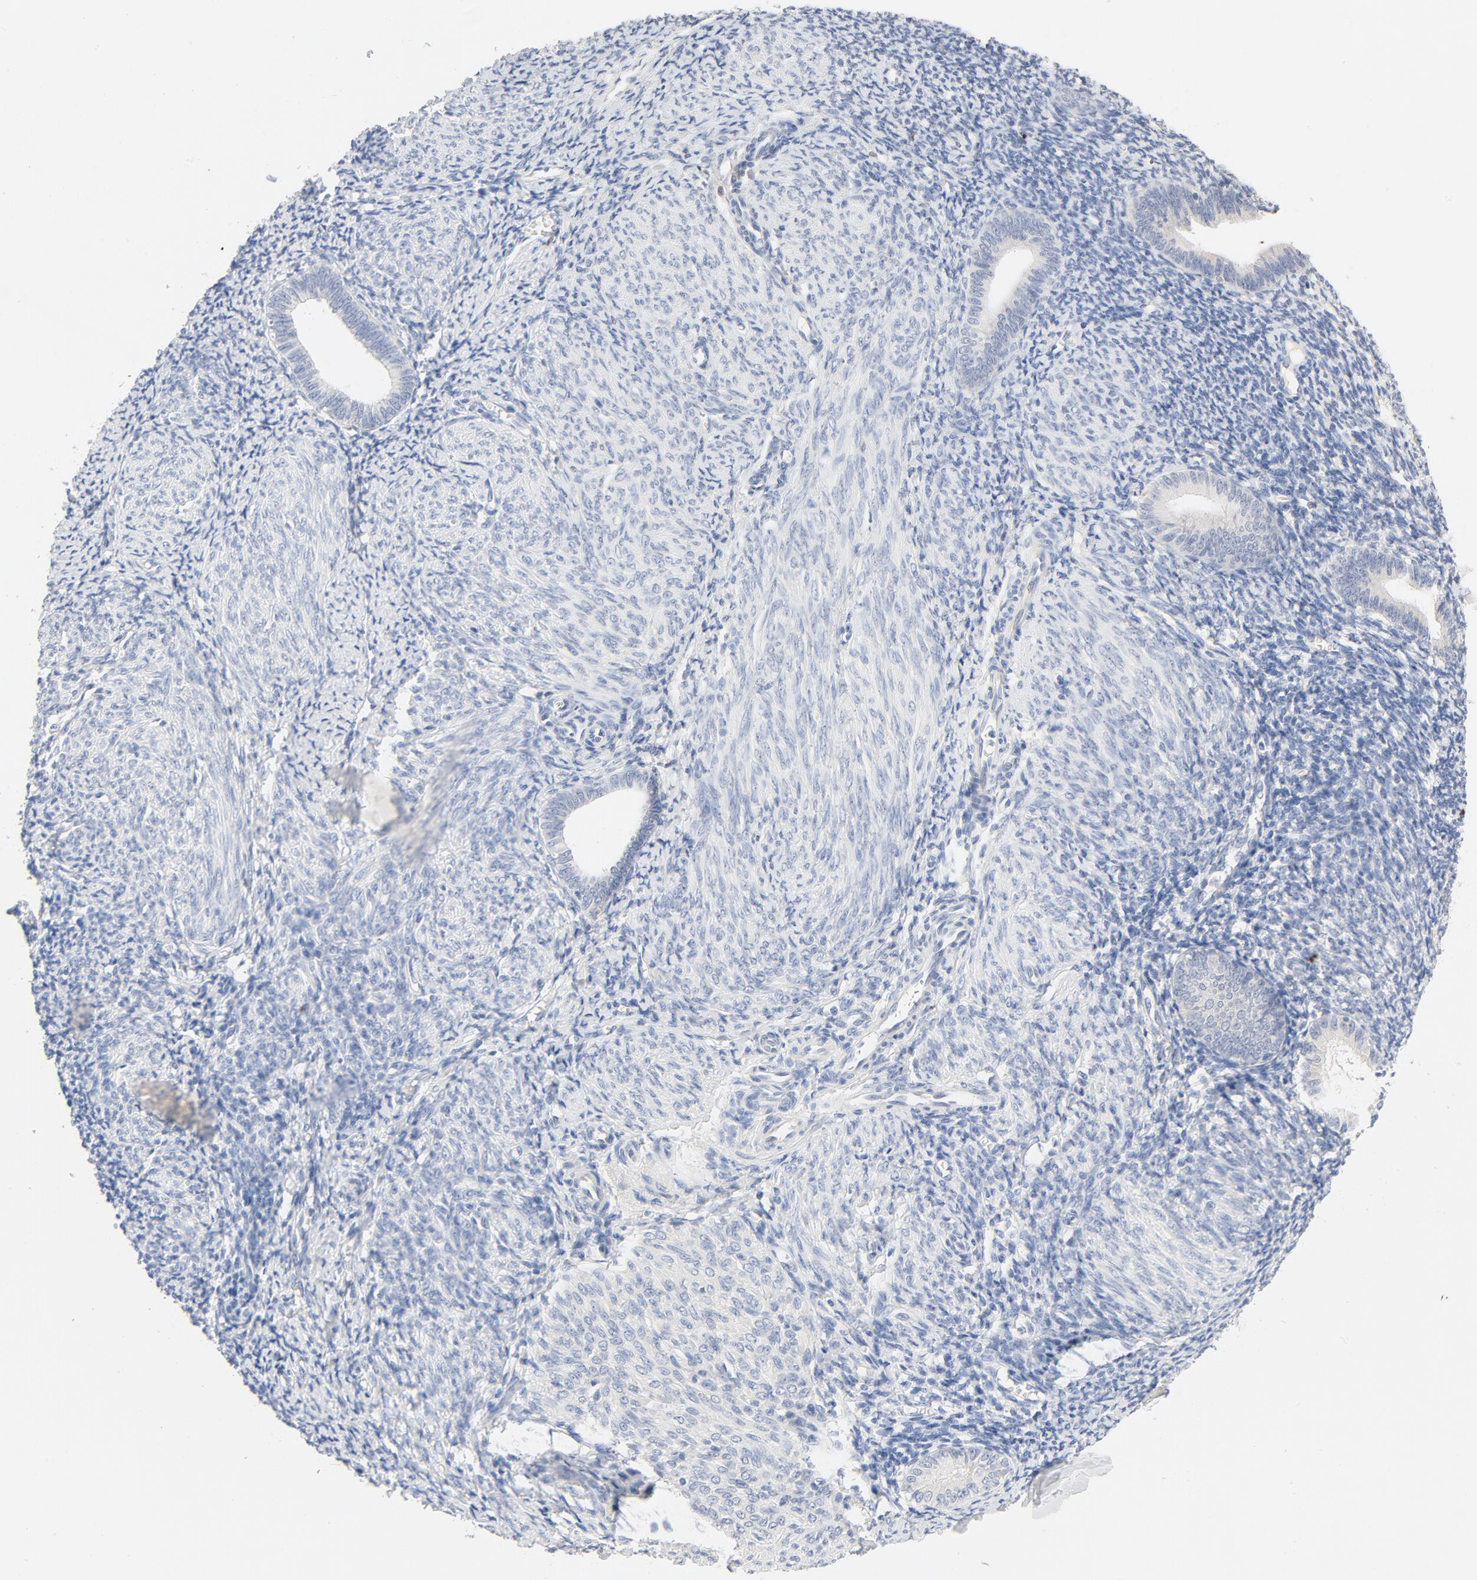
{"staining": {"intensity": "negative", "quantity": "none", "location": "none"}, "tissue": "endometrium", "cell_type": "Cells in endometrial stroma", "image_type": "normal", "snomed": [{"axis": "morphology", "description": "Normal tissue, NOS"}, {"axis": "topography", "description": "Endometrium"}], "caption": "Immunohistochemistry image of unremarkable endometrium stained for a protein (brown), which shows no expression in cells in endometrial stroma.", "gene": "STAT1", "patient": {"sex": "female", "age": 57}}